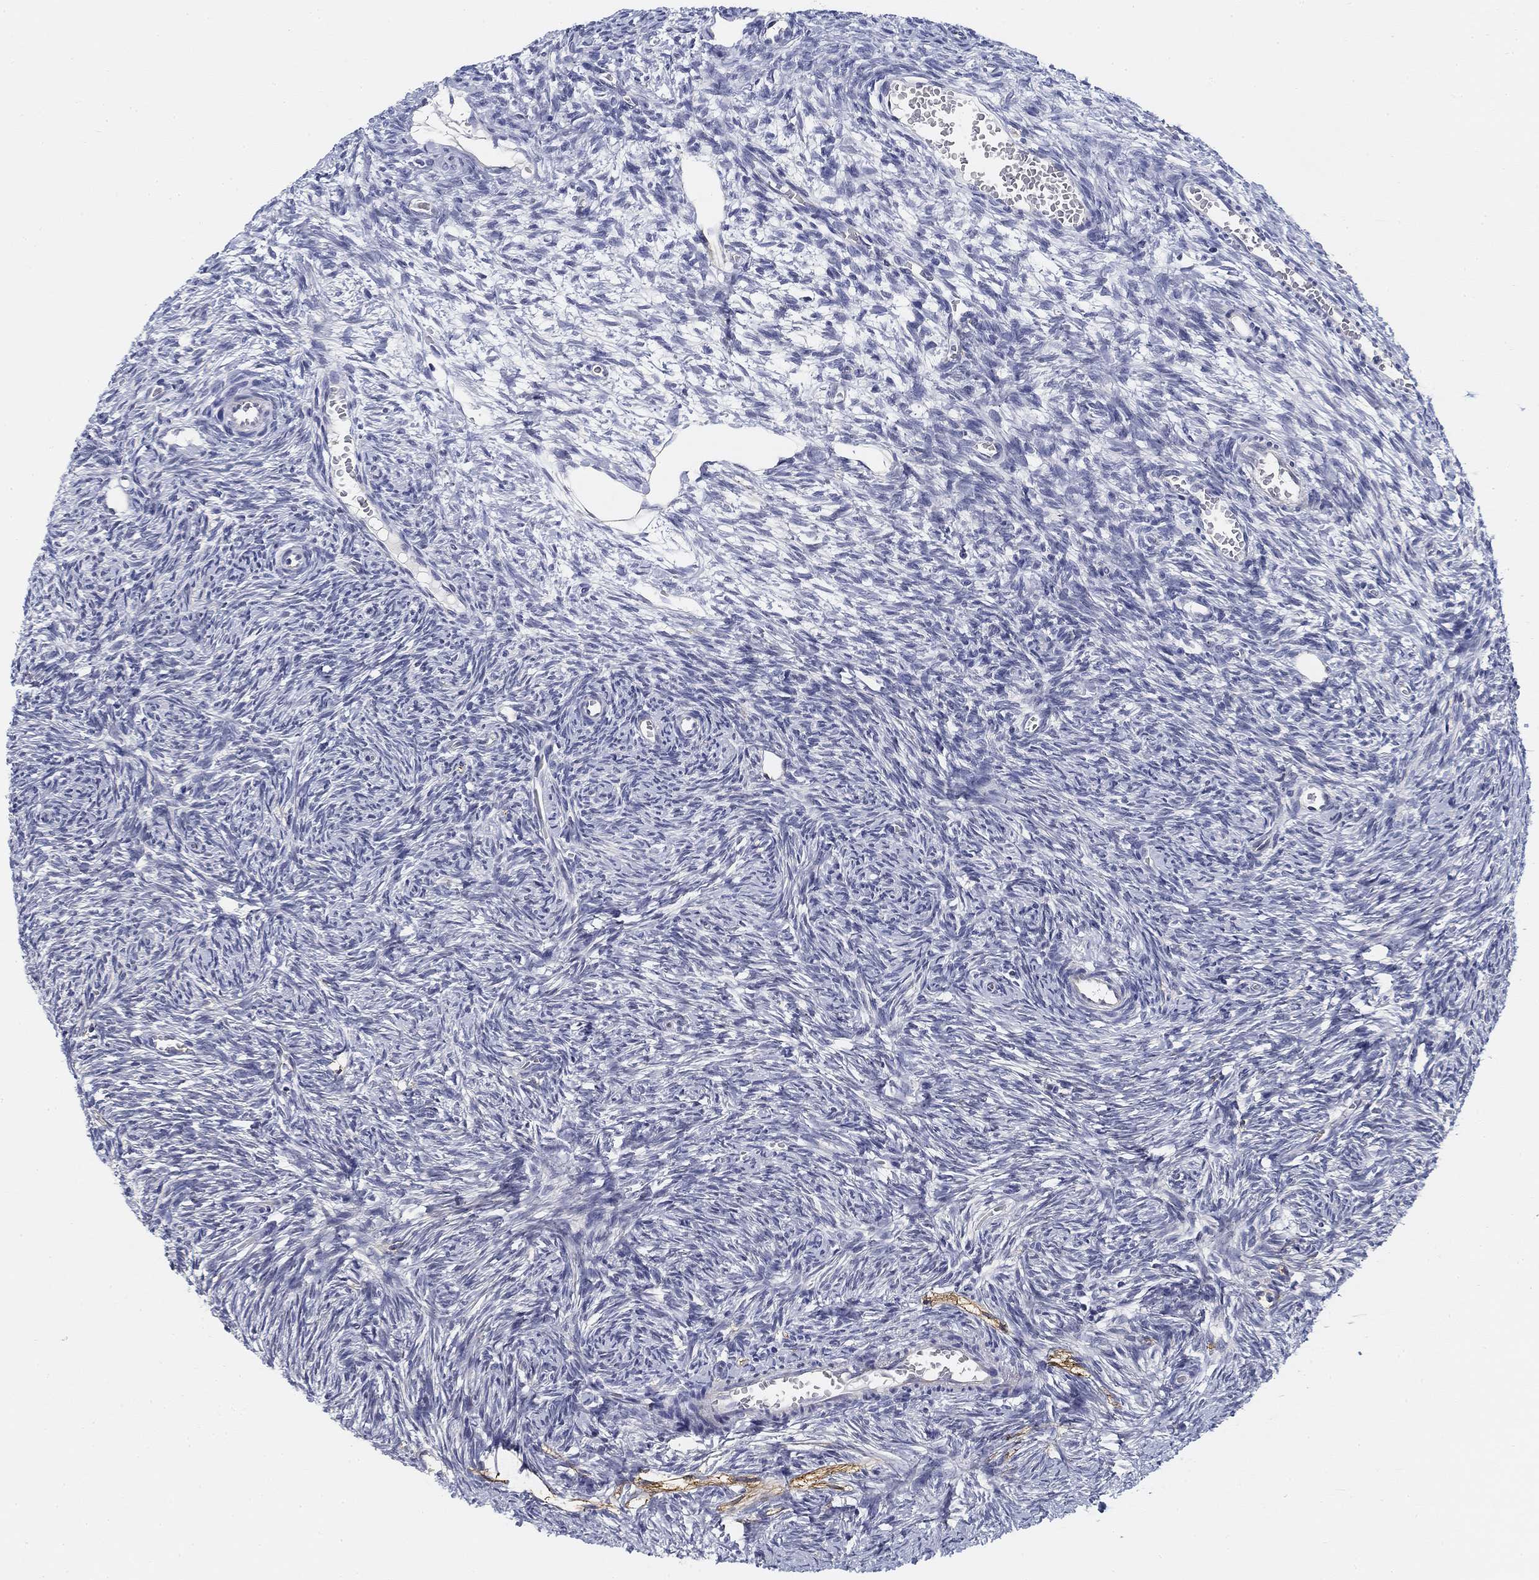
{"staining": {"intensity": "negative", "quantity": "none", "location": "none"}, "tissue": "ovary", "cell_type": "Follicle cells", "image_type": "normal", "snomed": [{"axis": "morphology", "description": "Normal tissue, NOS"}, {"axis": "topography", "description": "Ovary"}], "caption": "A photomicrograph of human ovary is negative for staining in follicle cells.", "gene": "SLC2A5", "patient": {"sex": "female", "age": 27}}